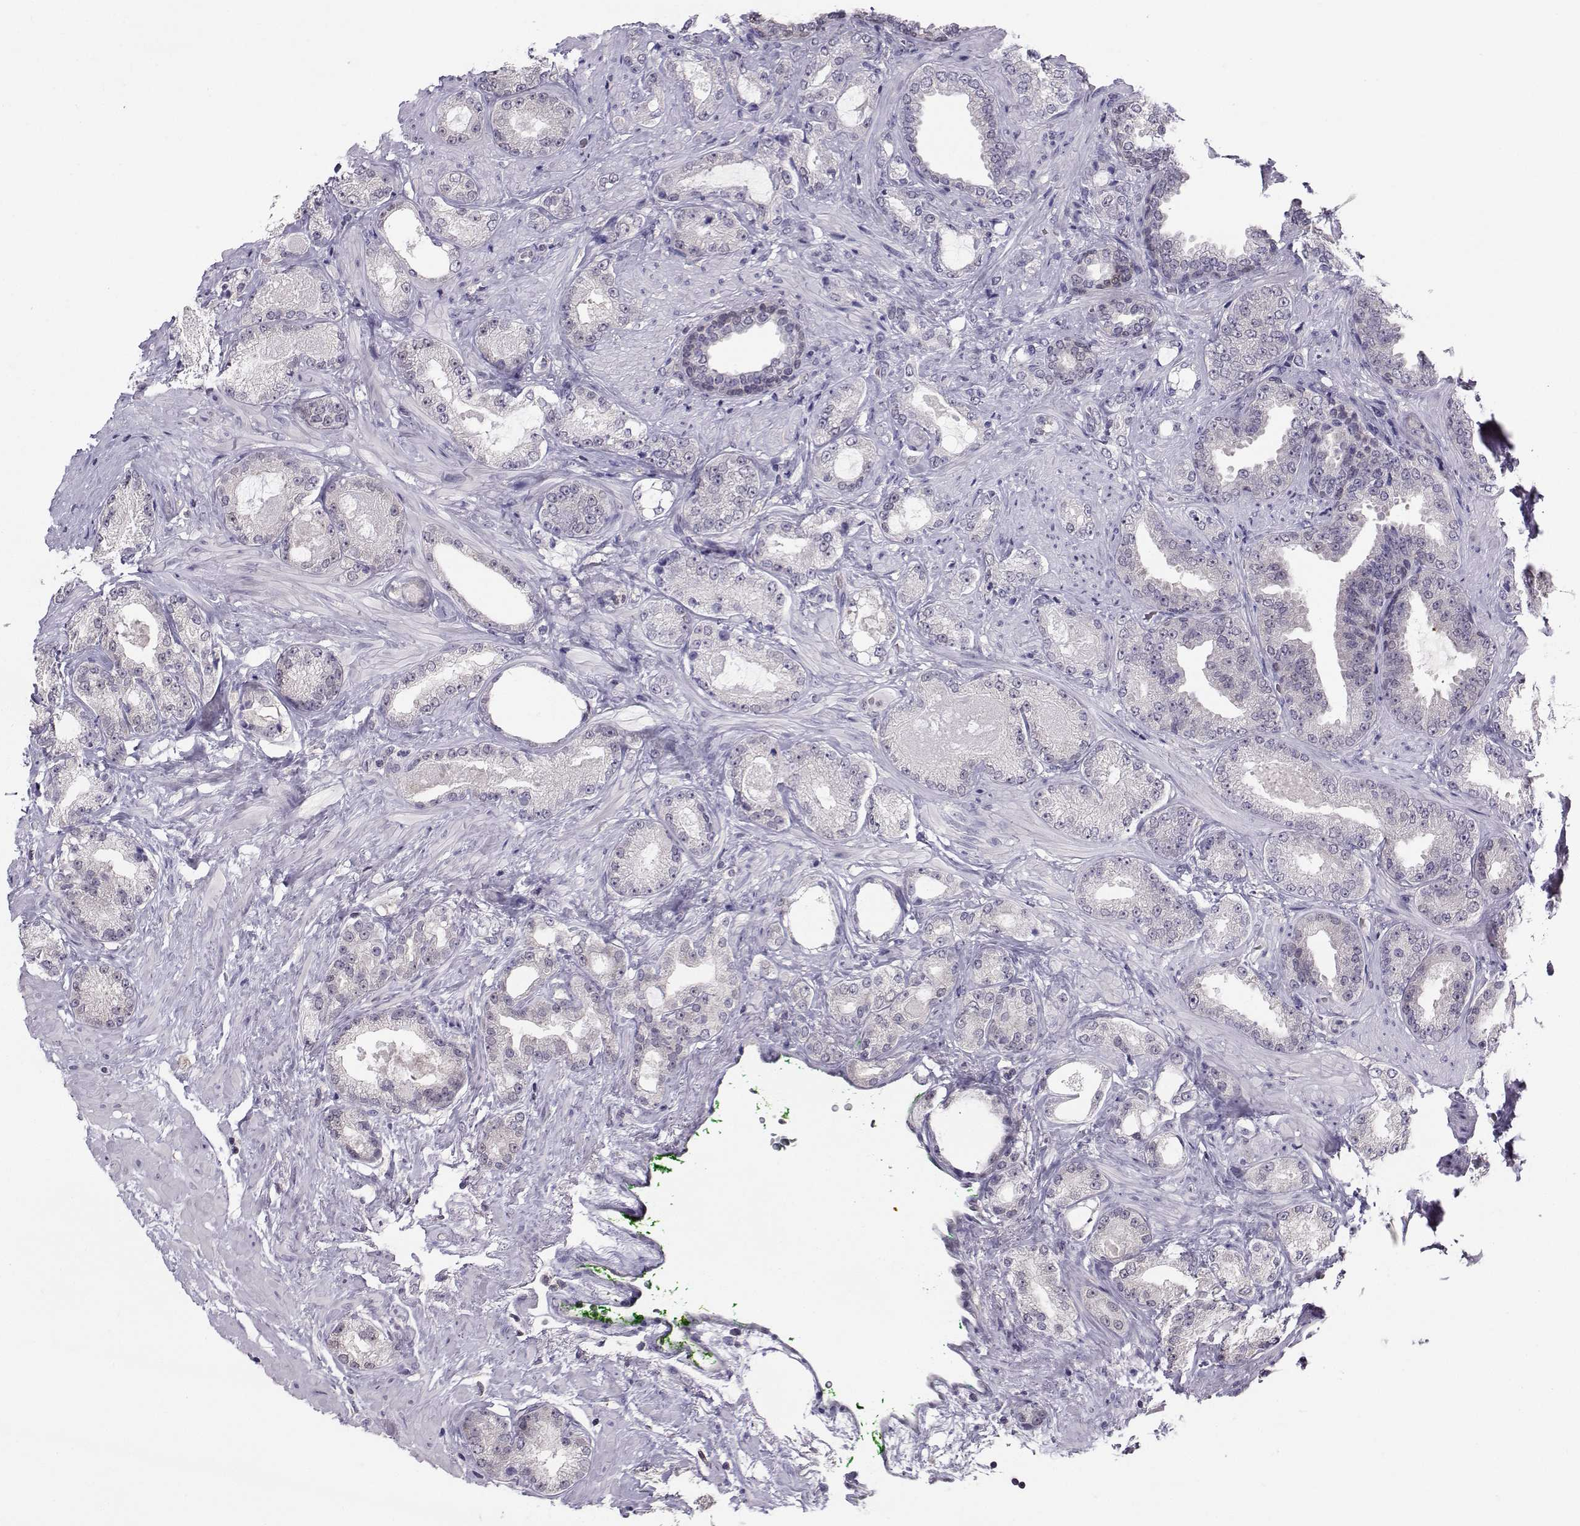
{"staining": {"intensity": "negative", "quantity": "none", "location": "none"}, "tissue": "prostate cancer", "cell_type": "Tumor cells", "image_type": "cancer", "snomed": [{"axis": "morphology", "description": "Adenocarcinoma, Low grade"}, {"axis": "topography", "description": "Prostate"}], "caption": "There is no significant staining in tumor cells of prostate cancer (low-grade adenocarcinoma).", "gene": "PGK1", "patient": {"sex": "male", "age": 68}}